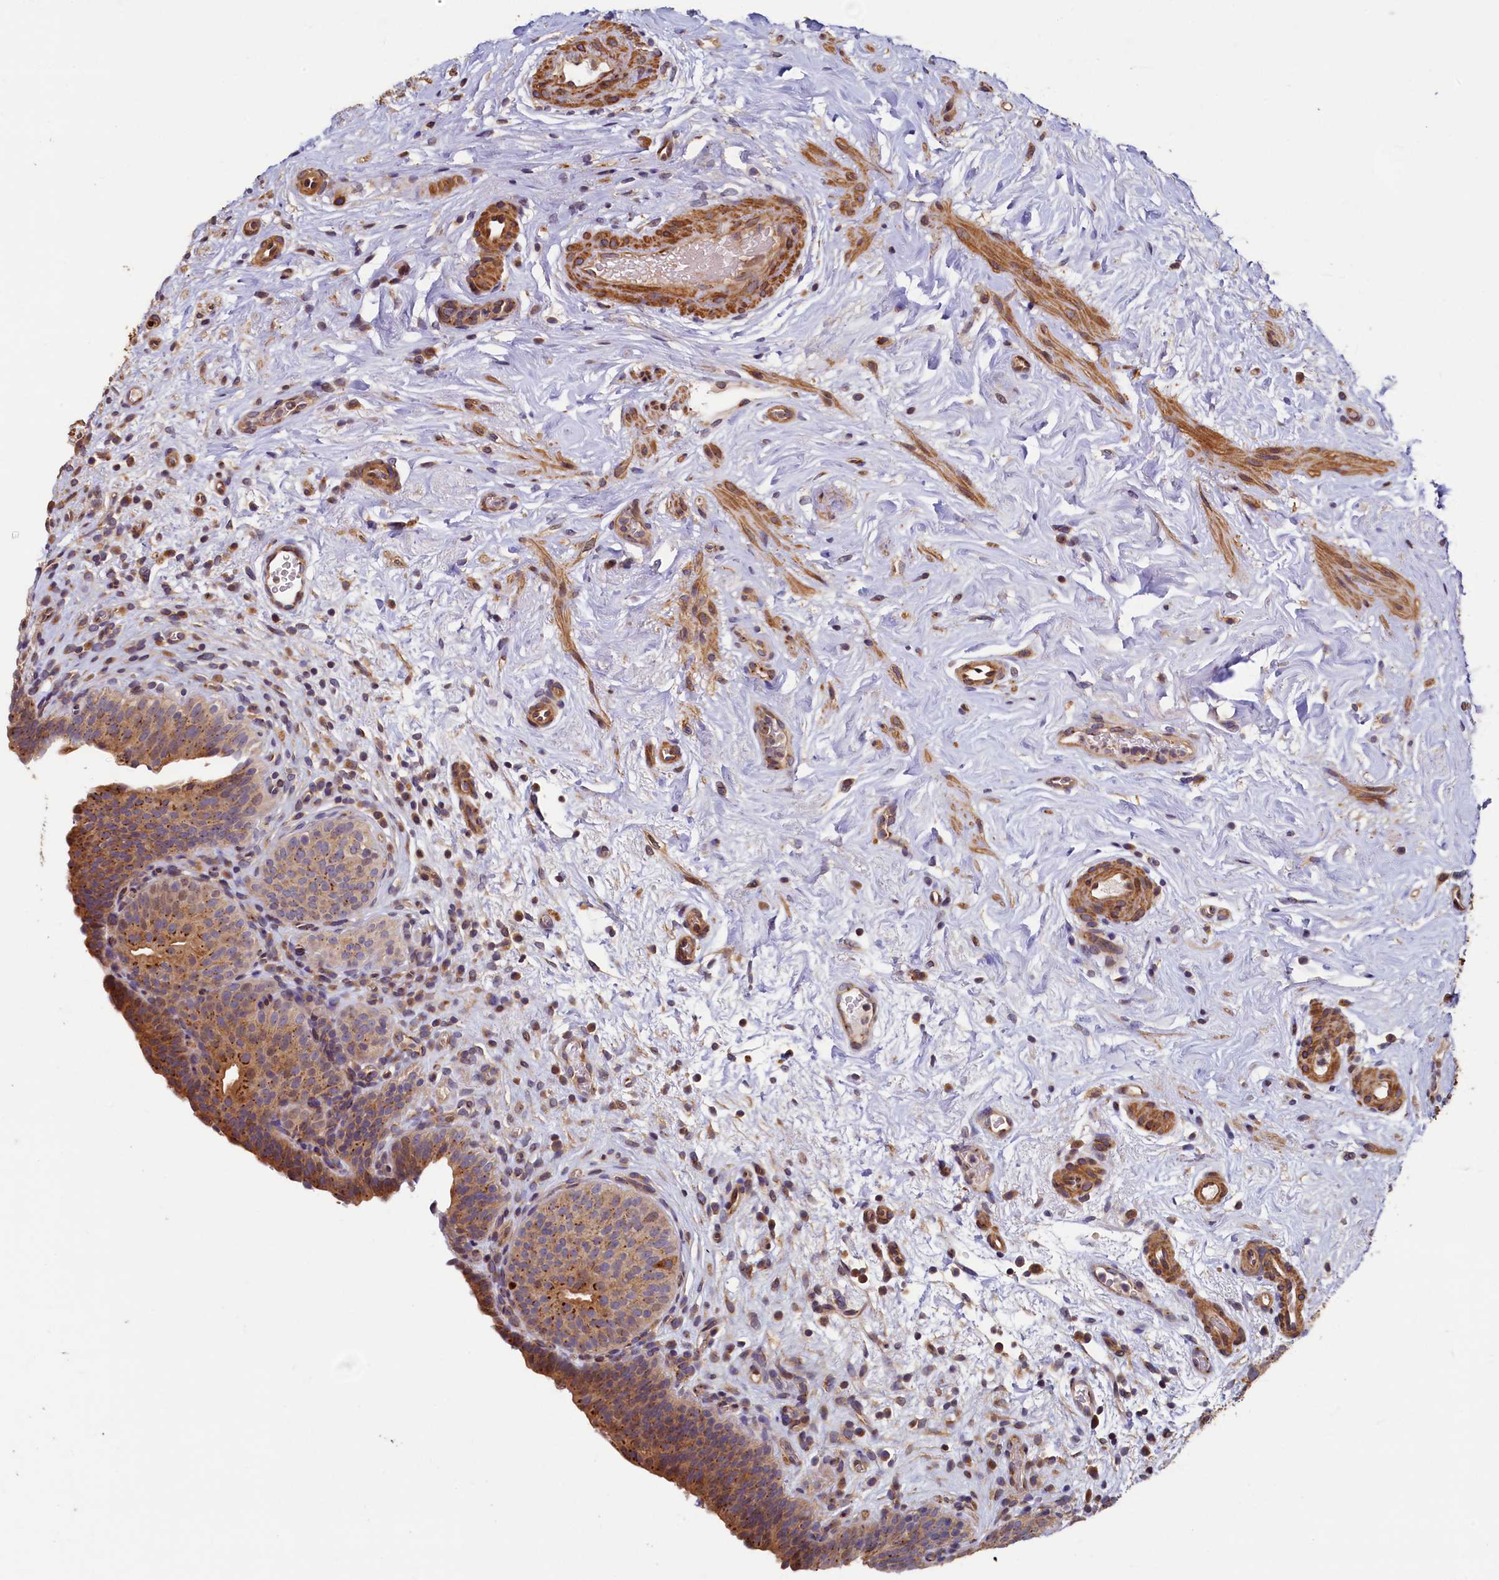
{"staining": {"intensity": "moderate", "quantity": ">75%", "location": "cytoplasmic/membranous"}, "tissue": "urinary bladder", "cell_type": "Urothelial cells", "image_type": "normal", "snomed": [{"axis": "morphology", "description": "Normal tissue, NOS"}, {"axis": "topography", "description": "Urinary bladder"}], "caption": "Brown immunohistochemical staining in benign urinary bladder reveals moderate cytoplasmic/membranous expression in about >75% of urothelial cells. (brown staining indicates protein expression, while blue staining denotes nuclei).", "gene": "TMEM181", "patient": {"sex": "male", "age": 83}}